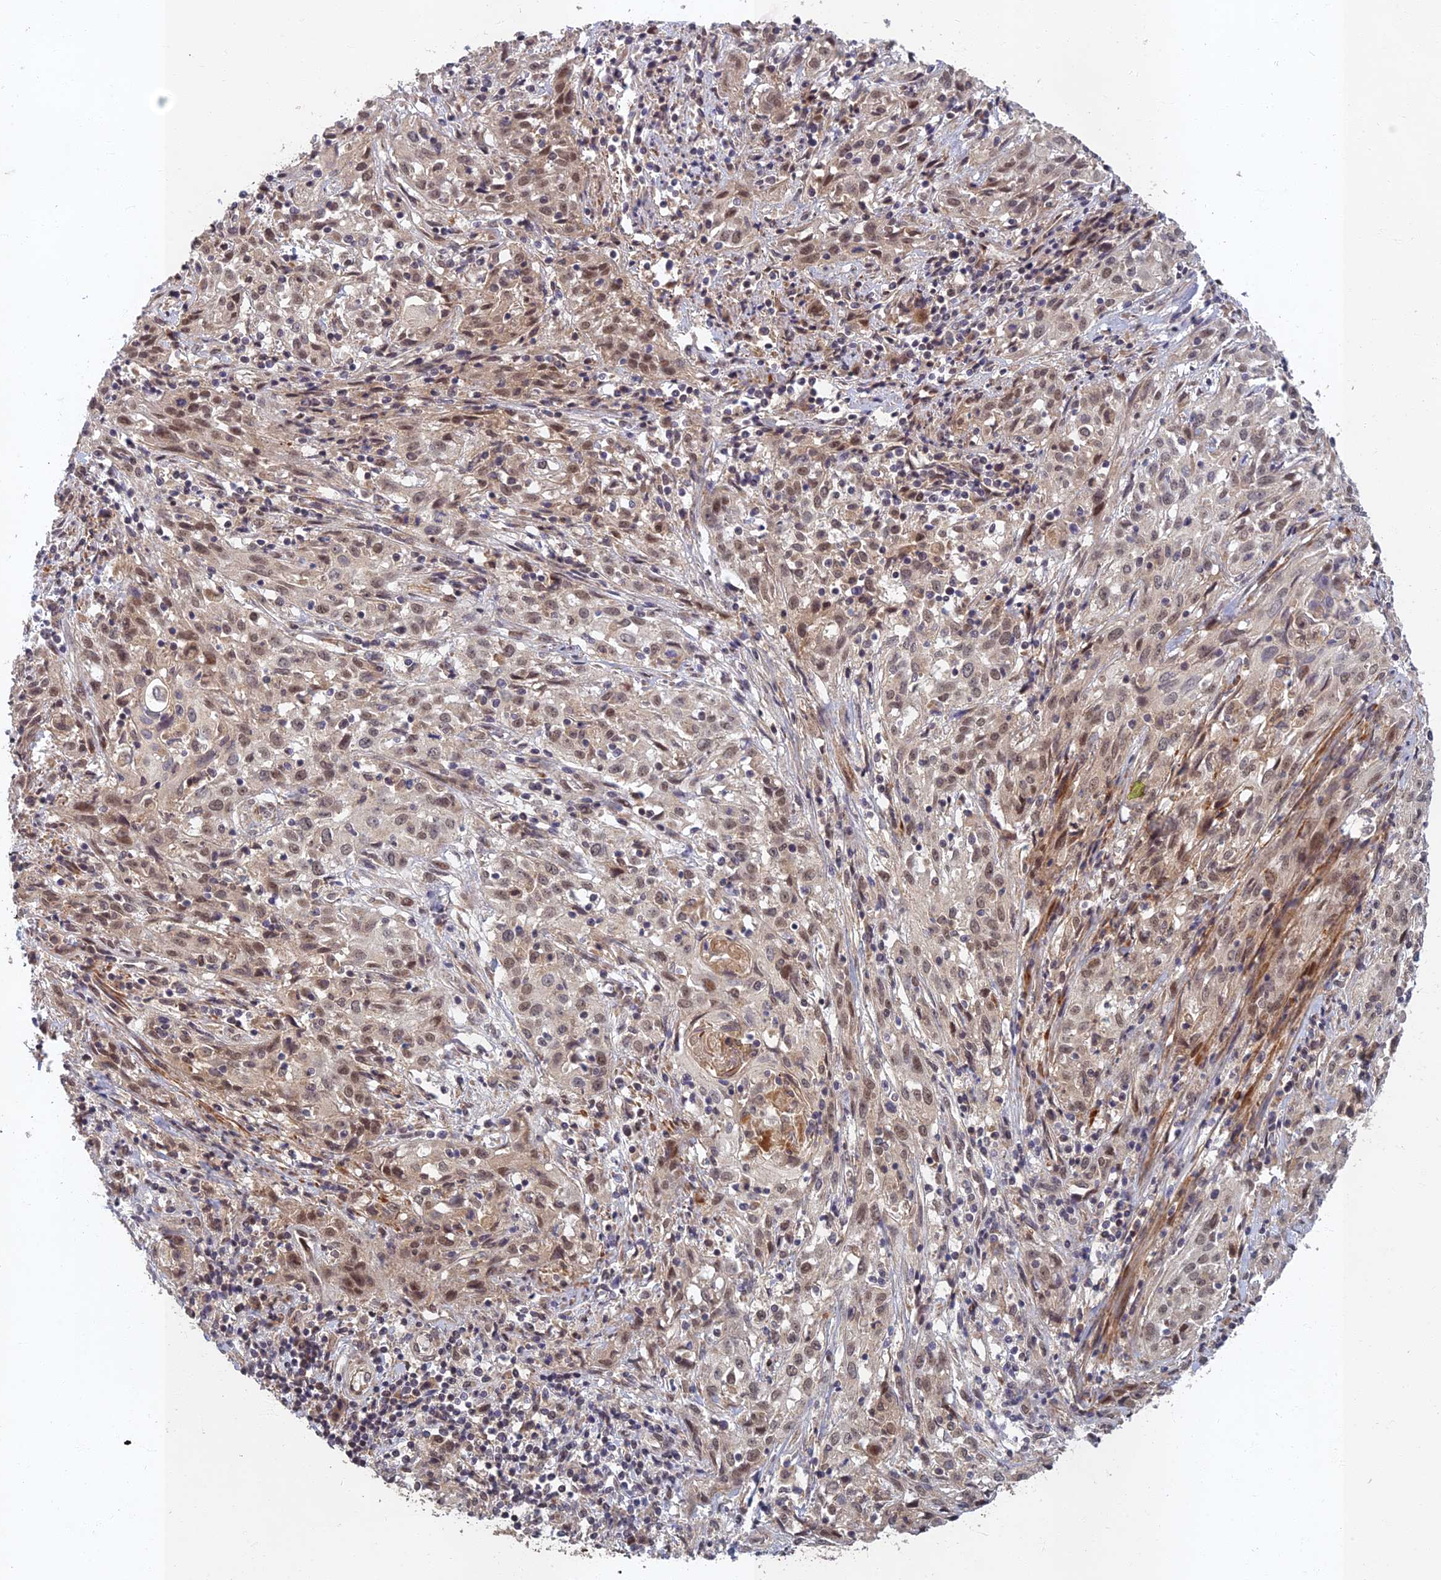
{"staining": {"intensity": "weak", "quantity": ">75%", "location": "nuclear"}, "tissue": "cervical cancer", "cell_type": "Tumor cells", "image_type": "cancer", "snomed": [{"axis": "morphology", "description": "Squamous cell carcinoma, NOS"}, {"axis": "topography", "description": "Cervix"}], "caption": "Human cervical cancer (squamous cell carcinoma) stained with a brown dye reveals weak nuclear positive positivity in about >75% of tumor cells.", "gene": "EARS2", "patient": {"sex": "female", "age": 57}}